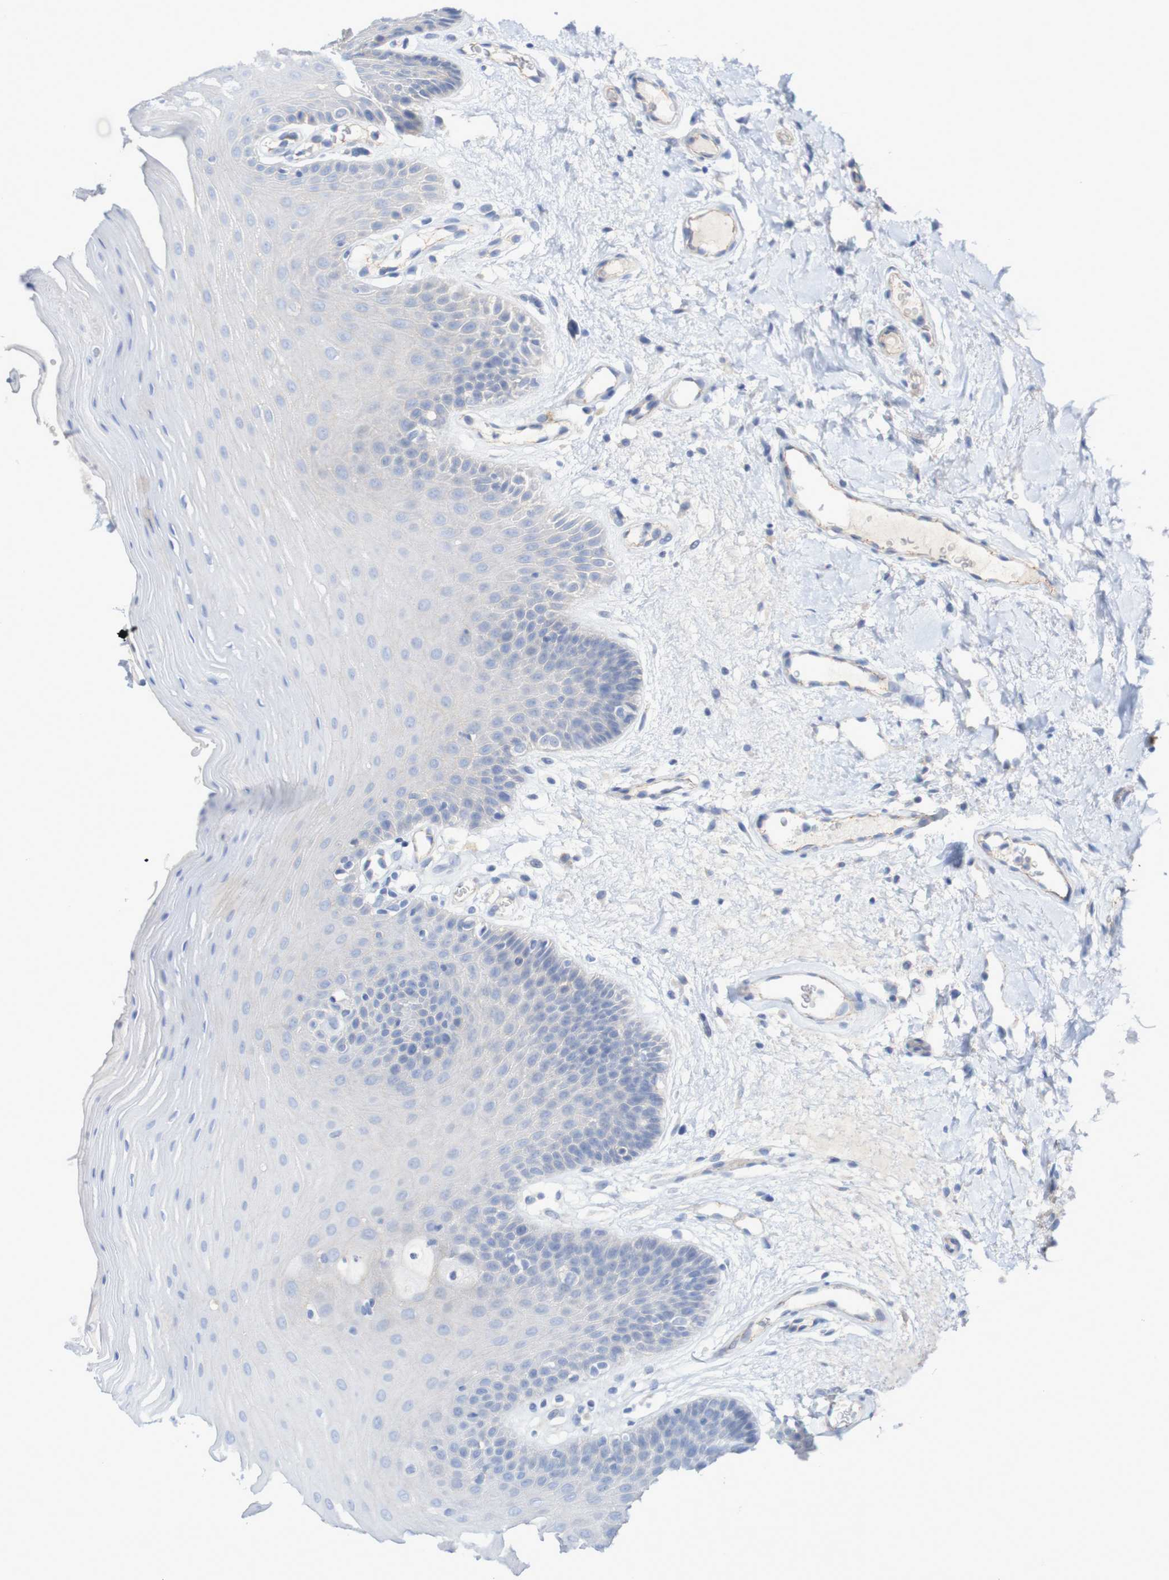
{"staining": {"intensity": "weak", "quantity": "<25%", "location": "cytoplasmic/membranous"}, "tissue": "oral mucosa", "cell_type": "Squamous epithelial cells", "image_type": "normal", "snomed": [{"axis": "morphology", "description": "Normal tissue, NOS"}, {"axis": "morphology", "description": "Squamous cell carcinoma, NOS"}, {"axis": "topography", "description": "Skeletal muscle"}, {"axis": "topography", "description": "Adipose tissue"}, {"axis": "topography", "description": "Vascular tissue"}, {"axis": "topography", "description": "Oral tissue"}, {"axis": "topography", "description": "Peripheral nerve tissue"}, {"axis": "topography", "description": "Head-Neck"}], "caption": "A histopathology image of human oral mucosa is negative for staining in squamous epithelial cells. (Brightfield microscopy of DAB immunohistochemistry at high magnification).", "gene": "NECTIN2", "patient": {"sex": "male", "age": 71}}